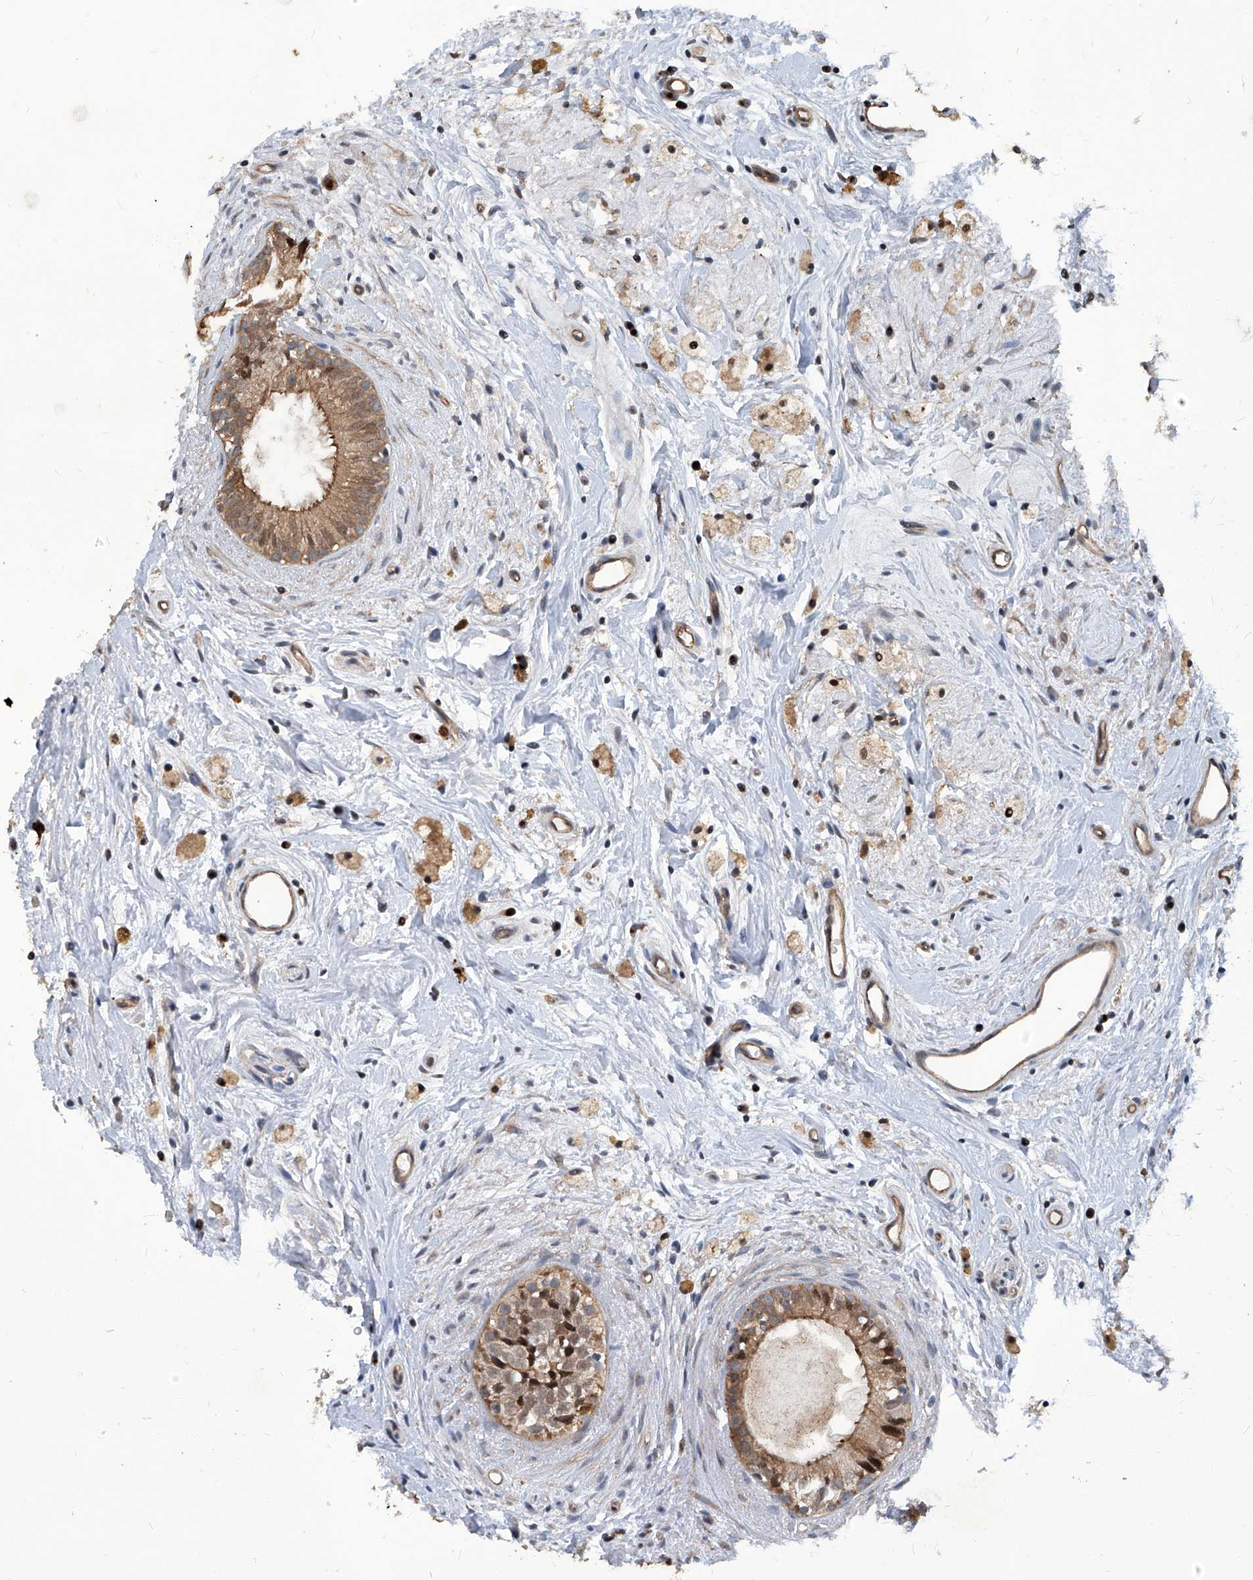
{"staining": {"intensity": "moderate", "quantity": ">75%", "location": "cytoplasmic/membranous,nuclear"}, "tissue": "epididymis", "cell_type": "Glandular cells", "image_type": "normal", "snomed": [{"axis": "morphology", "description": "Normal tissue, NOS"}, {"axis": "topography", "description": "Epididymis"}], "caption": "Normal epididymis demonstrates moderate cytoplasmic/membranous,nuclear positivity in about >75% of glandular cells Nuclei are stained in blue..", "gene": "PSMB1", "patient": {"sex": "male", "age": 80}}